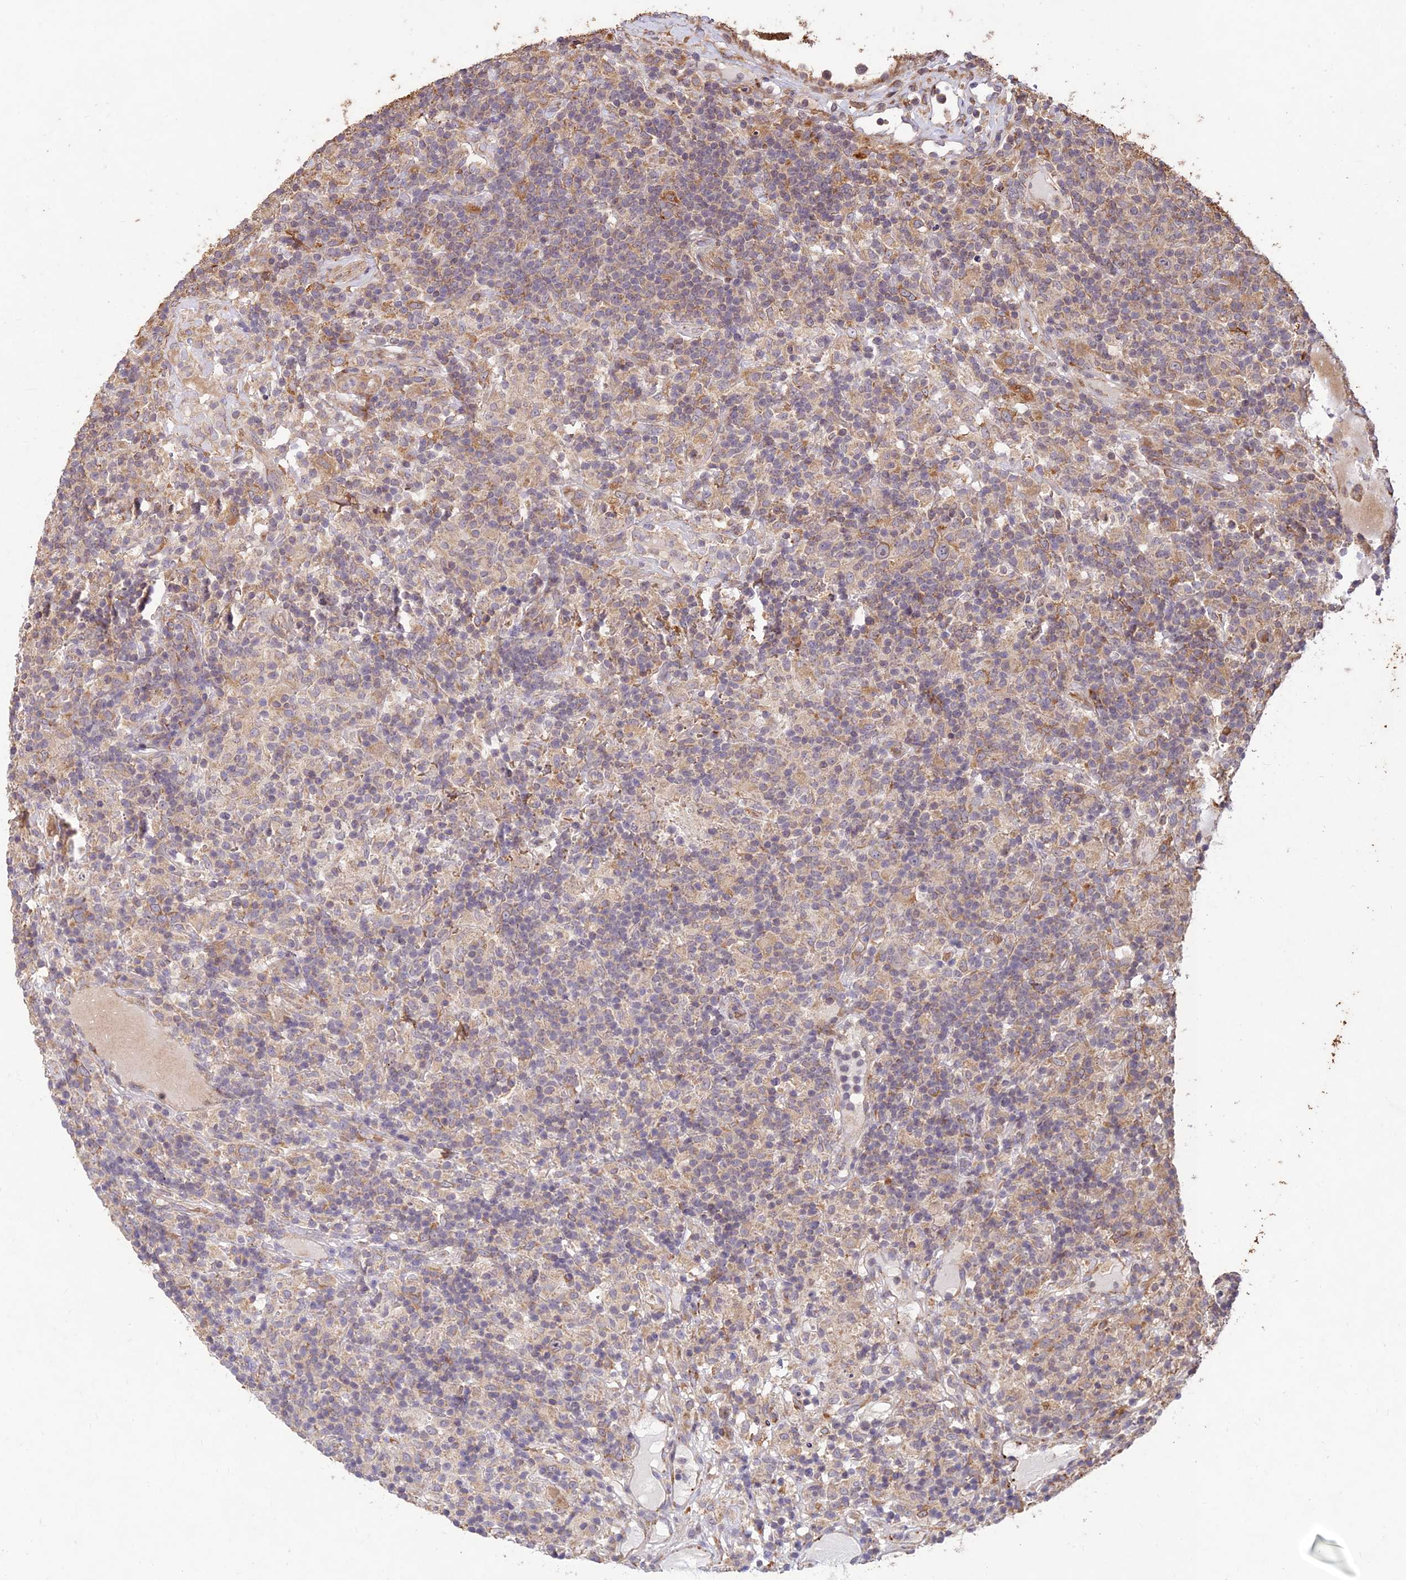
{"staining": {"intensity": "negative", "quantity": "none", "location": "none"}, "tissue": "lymphoma", "cell_type": "Tumor cells", "image_type": "cancer", "snomed": [{"axis": "morphology", "description": "Hodgkin's disease, NOS"}, {"axis": "topography", "description": "Lymph node"}], "caption": "The IHC image has no significant staining in tumor cells of lymphoma tissue.", "gene": "PPP1R11", "patient": {"sex": "male", "age": 70}}